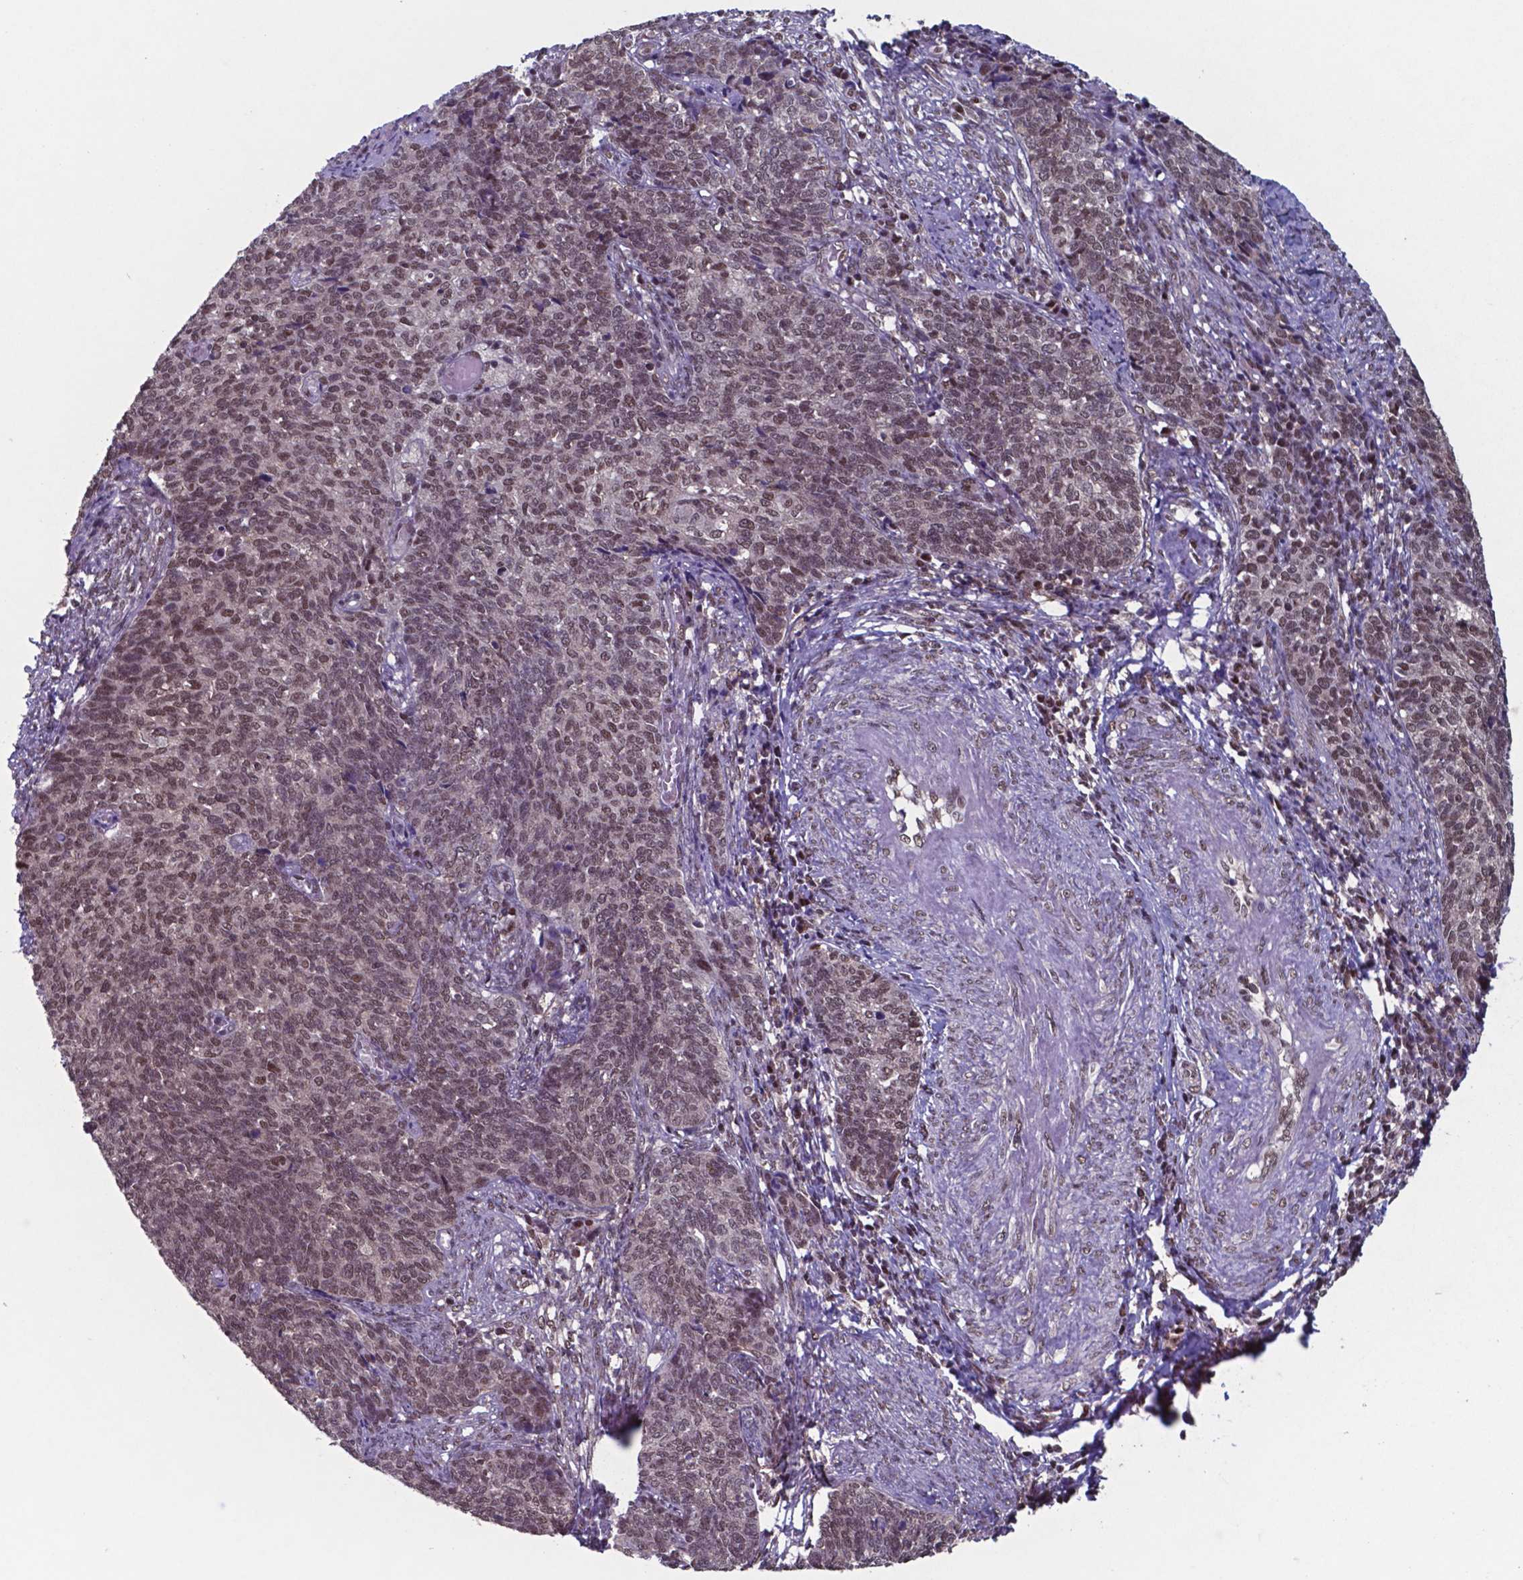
{"staining": {"intensity": "moderate", "quantity": ">75%", "location": "nuclear"}, "tissue": "cervical cancer", "cell_type": "Tumor cells", "image_type": "cancer", "snomed": [{"axis": "morphology", "description": "Squamous cell carcinoma, NOS"}, {"axis": "topography", "description": "Cervix"}], "caption": "Protein expression analysis of human cervical cancer (squamous cell carcinoma) reveals moderate nuclear expression in about >75% of tumor cells. The protein is shown in brown color, while the nuclei are stained blue.", "gene": "UBA1", "patient": {"sex": "female", "age": 39}}